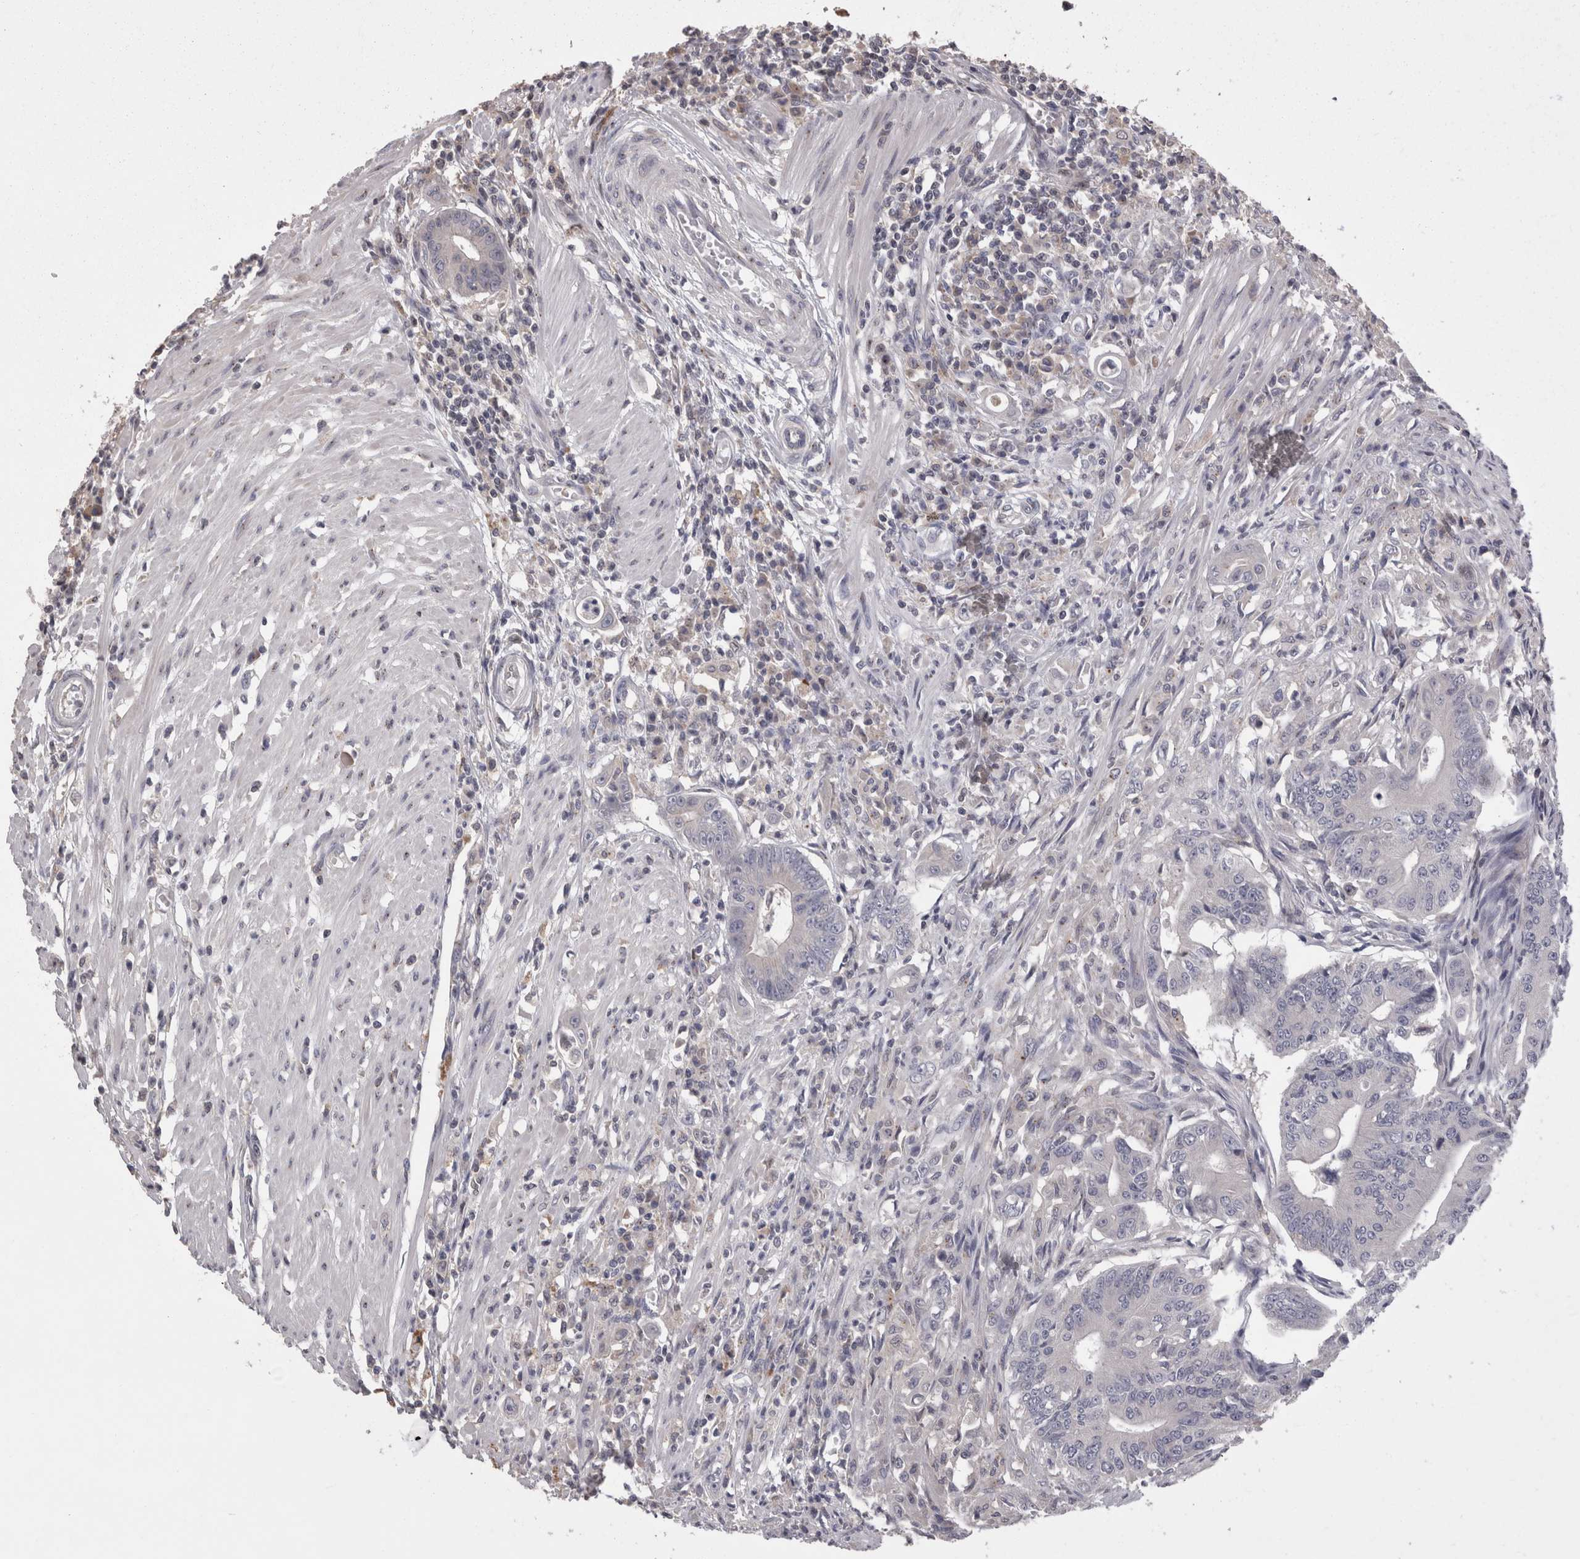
{"staining": {"intensity": "negative", "quantity": "none", "location": "none"}, "tissue": "colorectal cancer", "cell_type": "Tumor cells", "image_type": "cancer", "snomed": [{"axis": "morphology", "description": "Adenoma, NOS"}, {"axis": "morphology", "description": "Adenocarcinoma, NOS"}, {"axis": "topography", "description": "Colon"}], "caption": "Protein analysis of adenocarcinoma (colorectal) exhibits no significant expression in tumor cells.", "gene": "PCM1", "patient": {"sex": "male", "age": 79}}